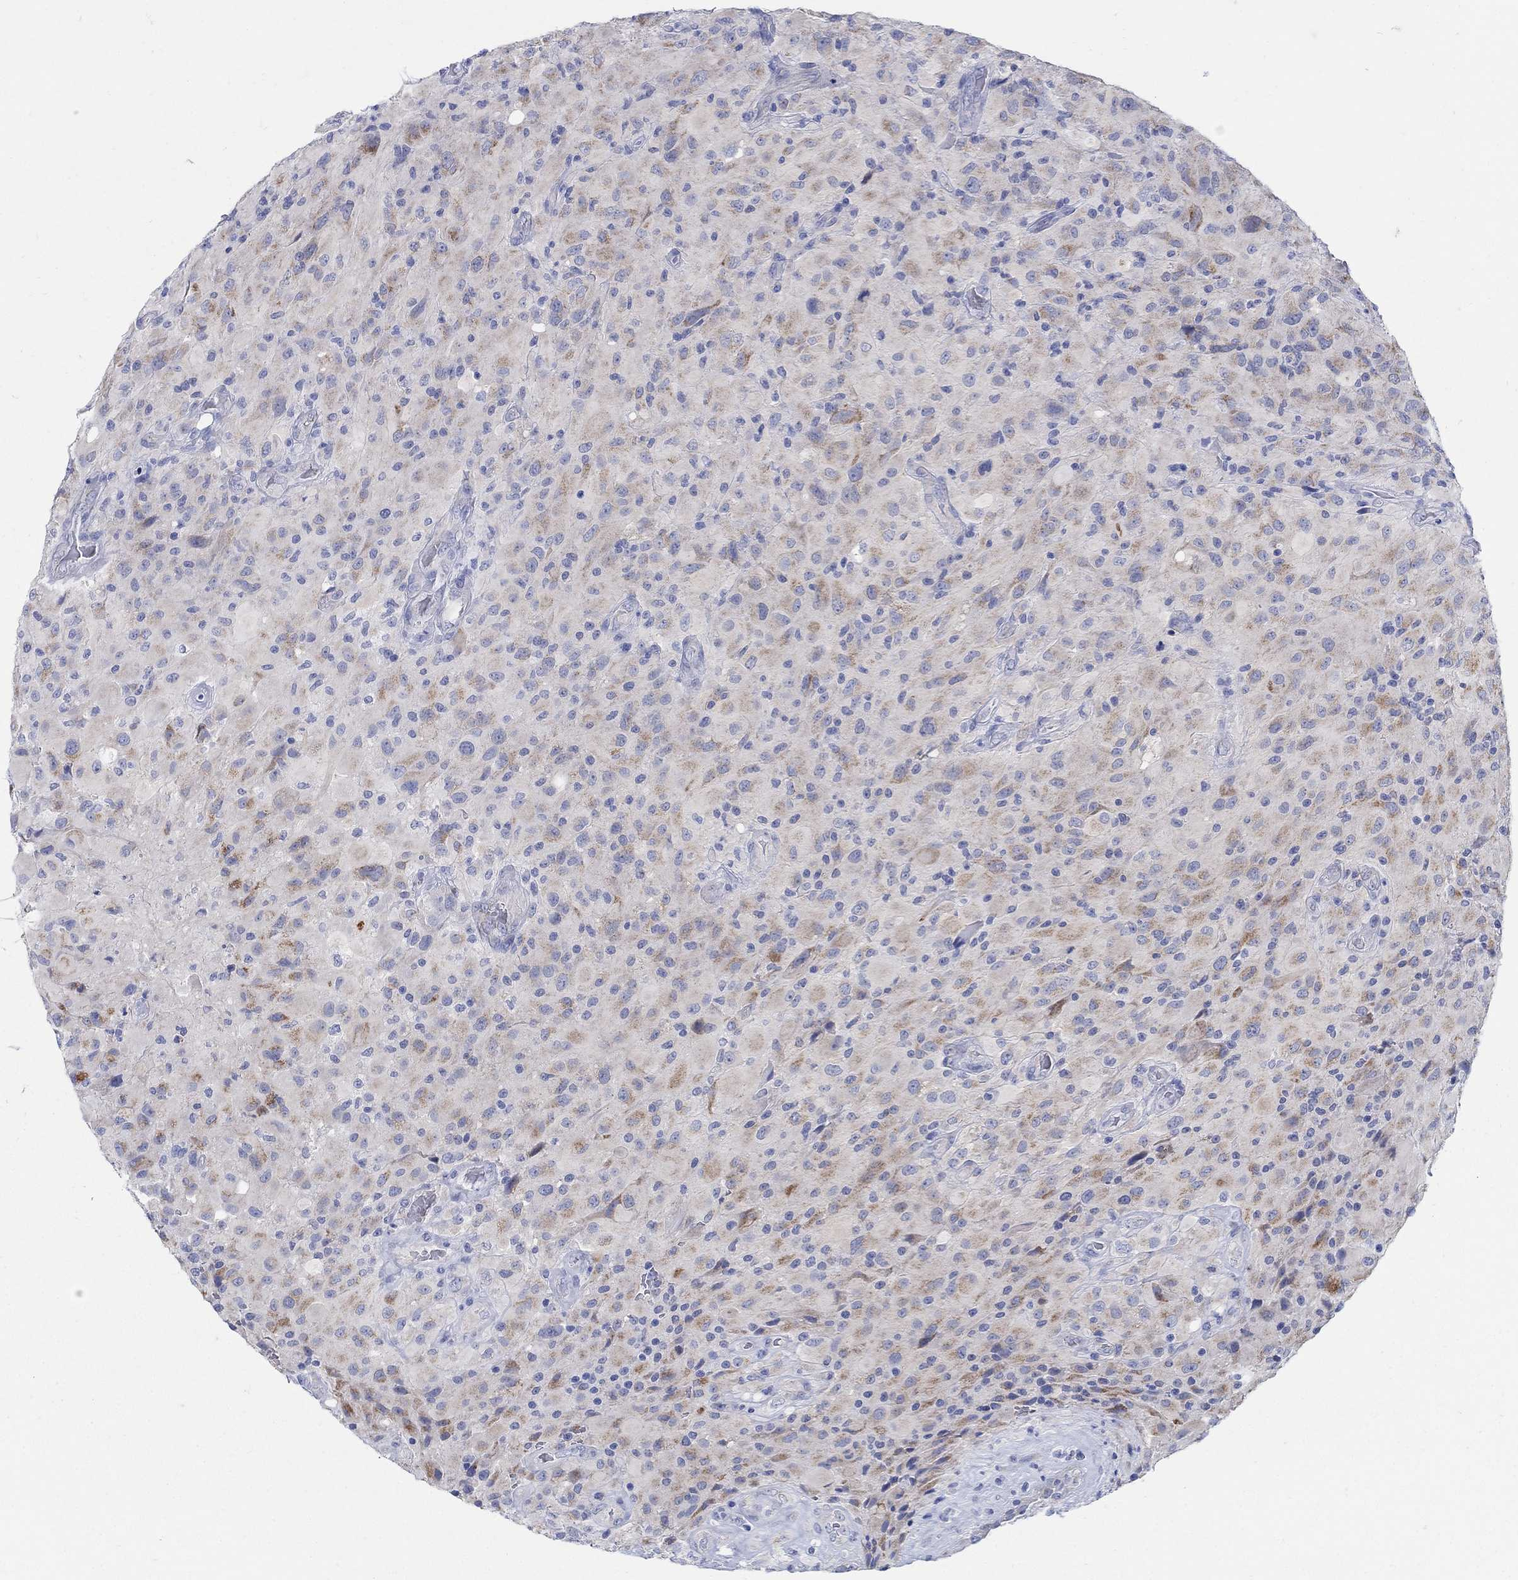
{"staining": {"intensity": "weak", "quantity": "25%-75%", "location": "cytoplasmic/membranous"}, "tissue": "glioma", "cell_type": "Tumor cells", "image_type": "cancer", "snomed": [{"axis": "morphology", "description": "Glioma, malignant, High grade"}, {"axis": "topography", "description": "Cerebral cortex"}], "caption": "Glioma was stained to show a protein in brown. There is low levels of weak cytoplasmic/membranous positivity in approximately 25%-75% of tumor cells. (Brightfield microscopy of DAB IHC at high magnification).", "gene": "ZDHHC14", "patient": {"sex": "male", "age": 35}}